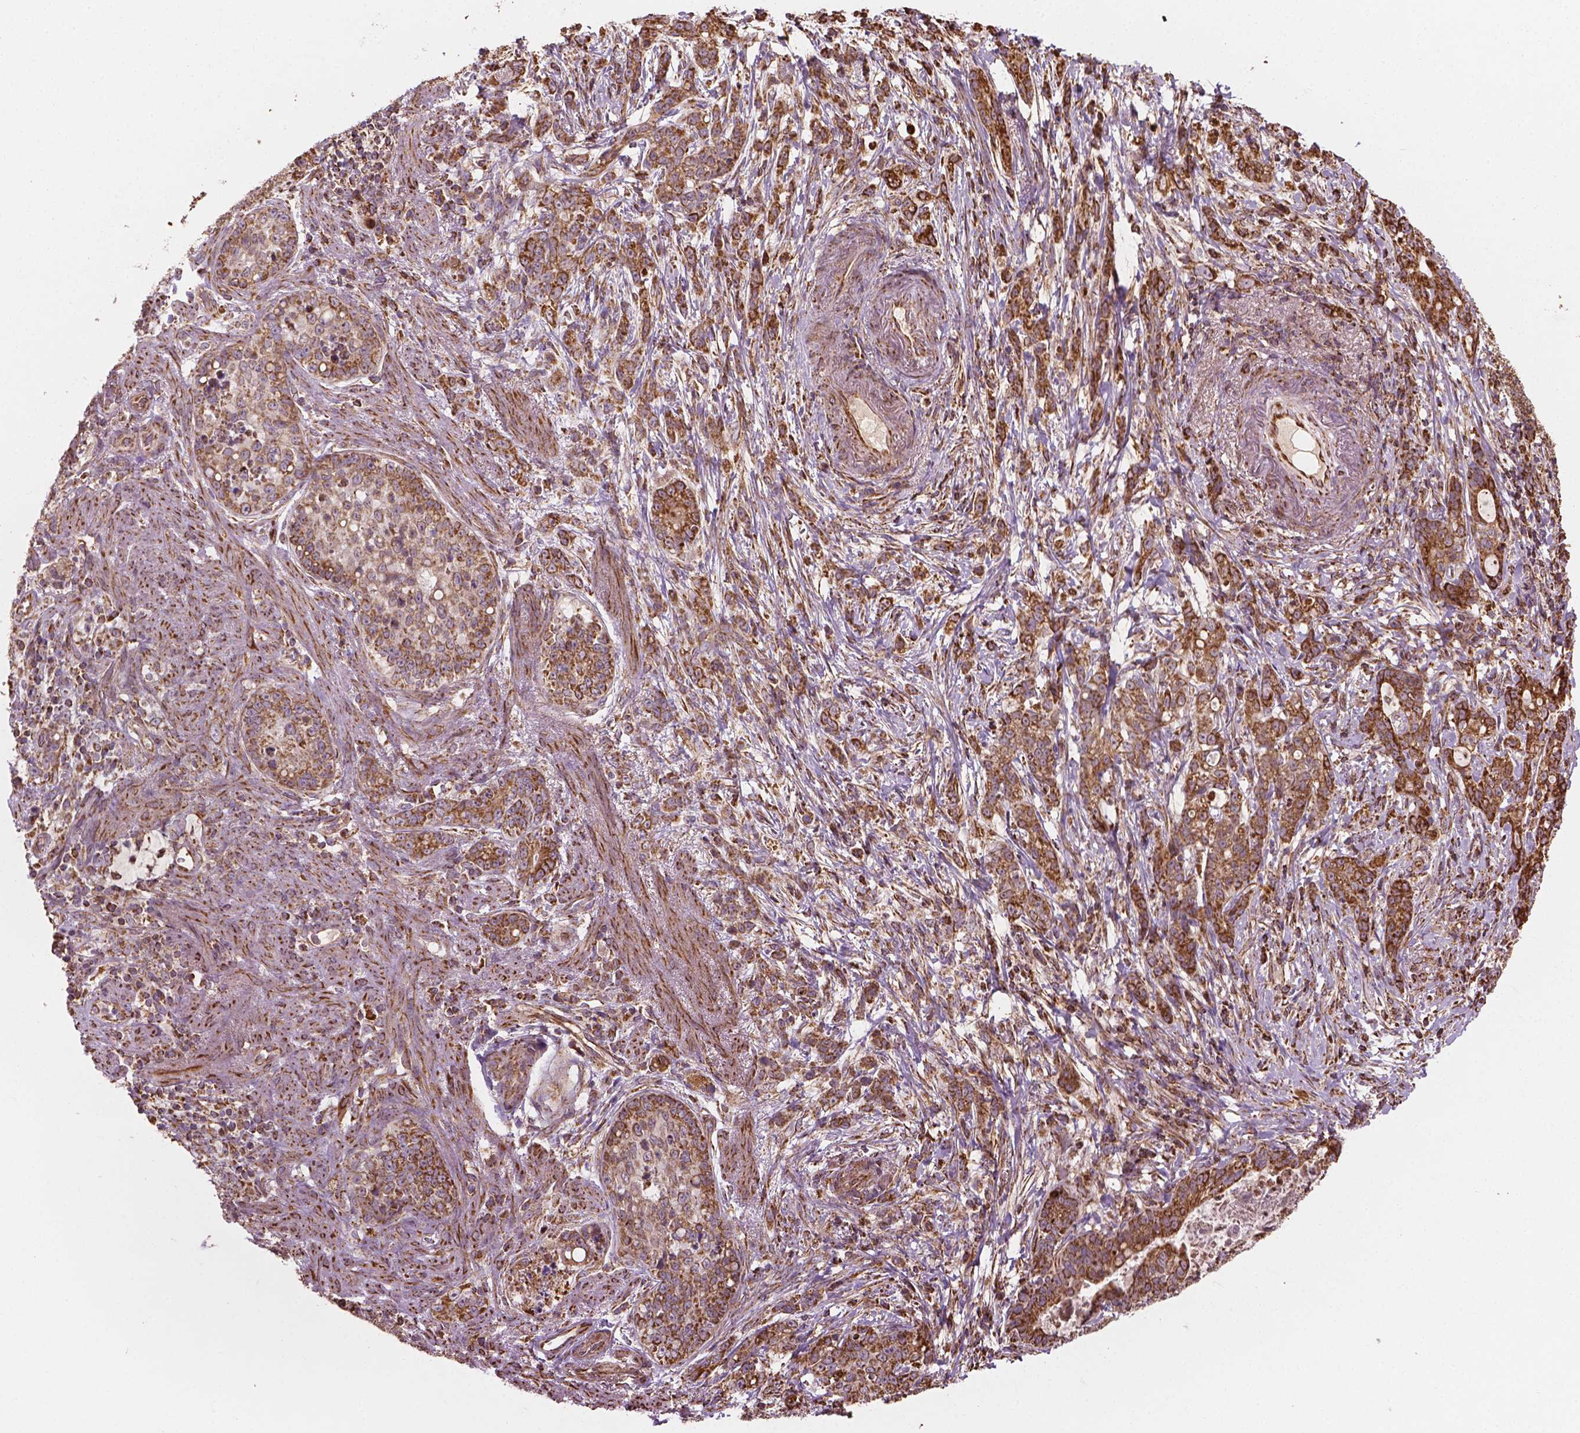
{"staining": {"intensity": "moderate", "quantity": ">75%", "location": "cytoplasmic/membranous"}, "tissue": "stomach cancer", "cell_type": "Tumor cells", "image_type": "cancer", "snomed": [{"axis": "morphology", "description": "Adenocarcinoma, NOS"}, {"axis": "topography", "description": "Stomach, lower"}], "caption": "Immunohistochemistry (IHC) photomicrograph of stomach cancer stained for a protein (brown), which reveals medium levels of moderate cytoplasmic/membranous staining in about >75% of tumor cells.", "gene": "HS3ST3A1", "patient": {"sex": "male", "age": 88}}